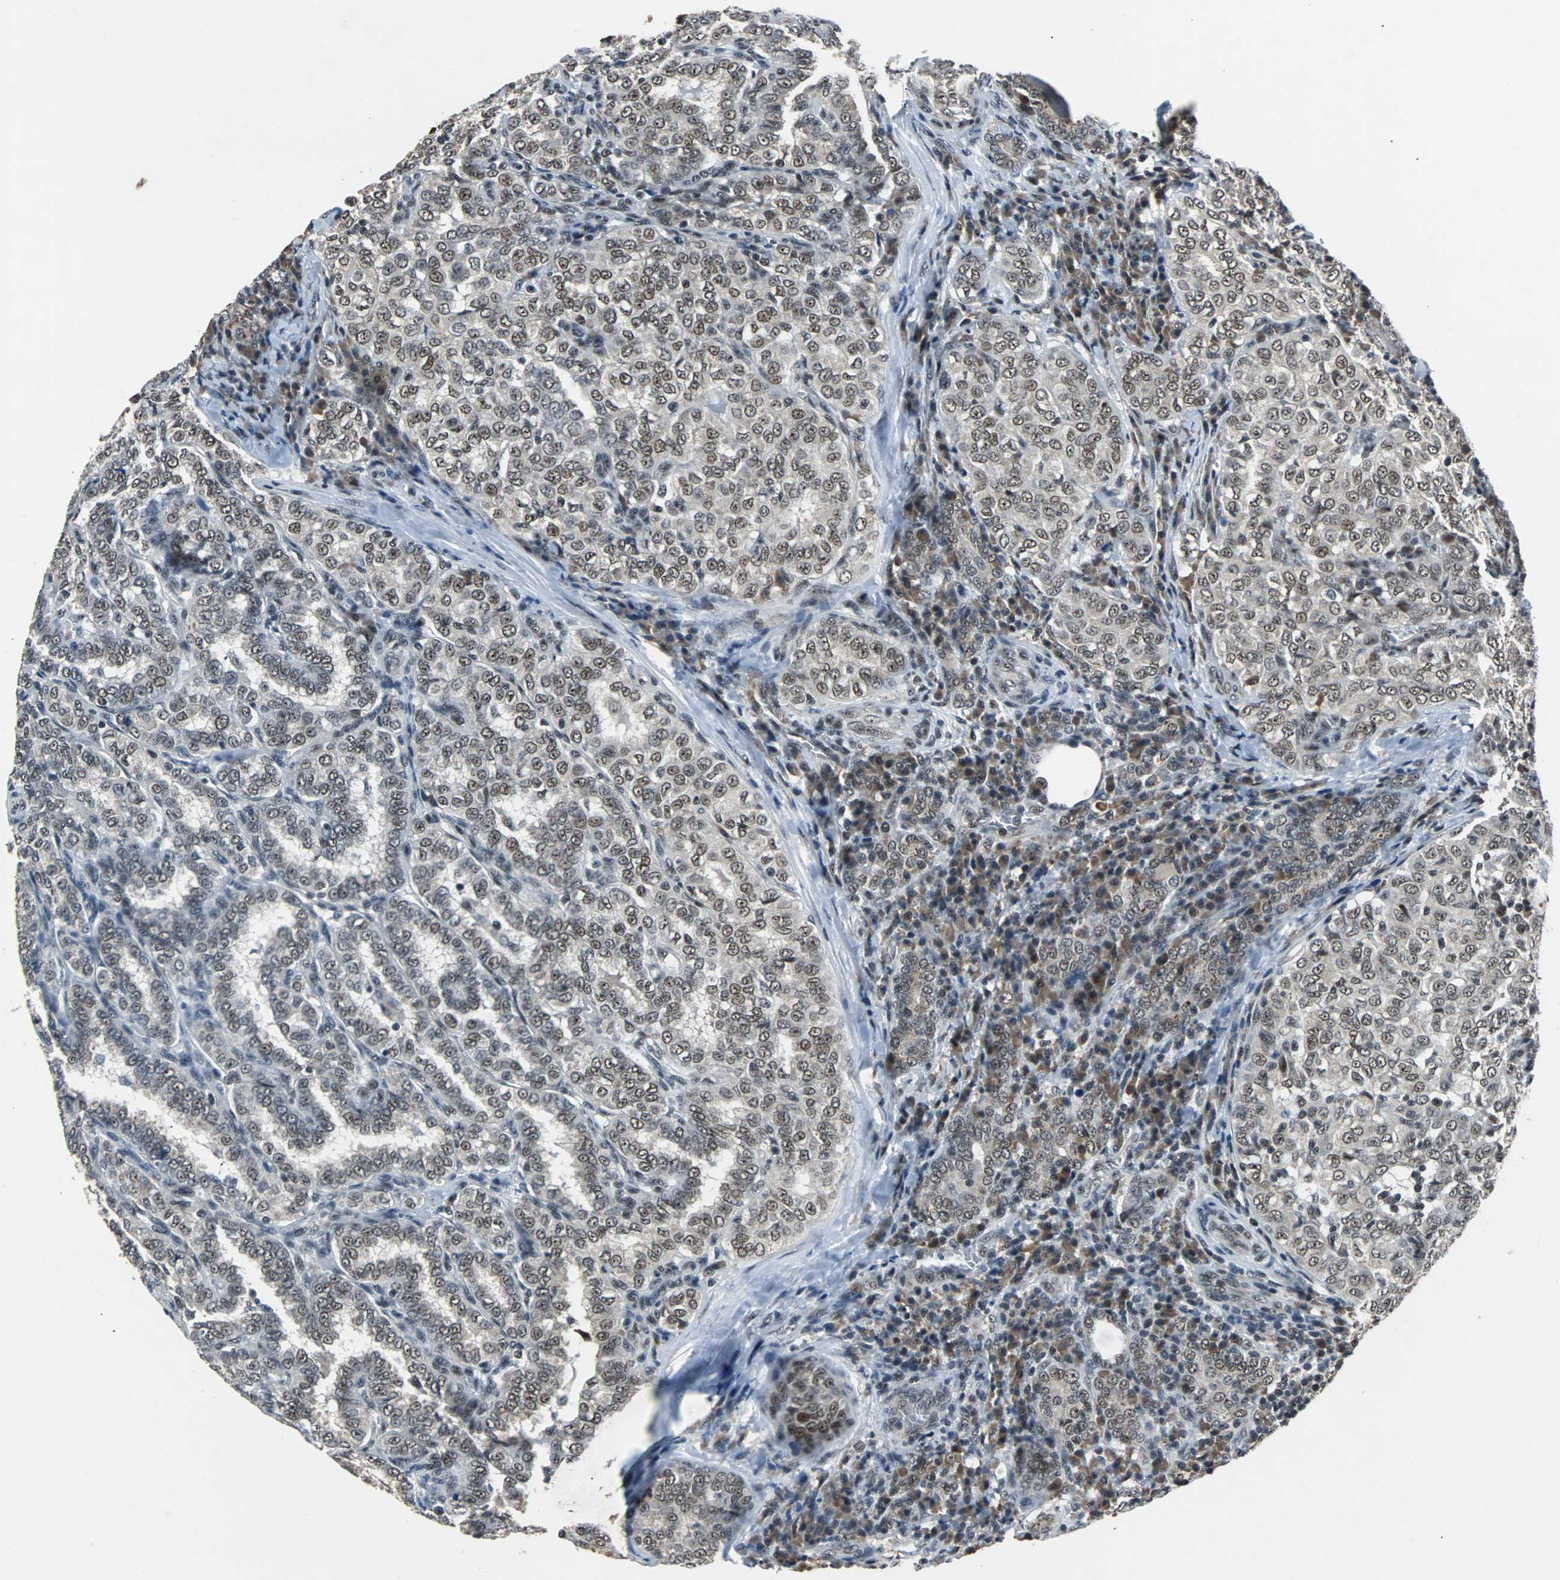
{"staining": {"intensity": "weak", "quantity": "25%-75%", "location": "nuclear"}, "tissue": "thyroid cancer", "cell_type": "Tumor cells", "image_type": "cancer", "snomed": [{"axis": "morphology", "description": "Papillary adenocarcinoma, NOS"}, {"axis": "topography", "description": "Thyroid gland"}], "caption": "This micrograph displays immunohistochemistry staining of human thyroid papillary adenocarcinoma, with low weak nuclear expression in about 25%-75% of tumor cells.", "gene": "USP28", "patient": {"sex": "female", "age": 30}}